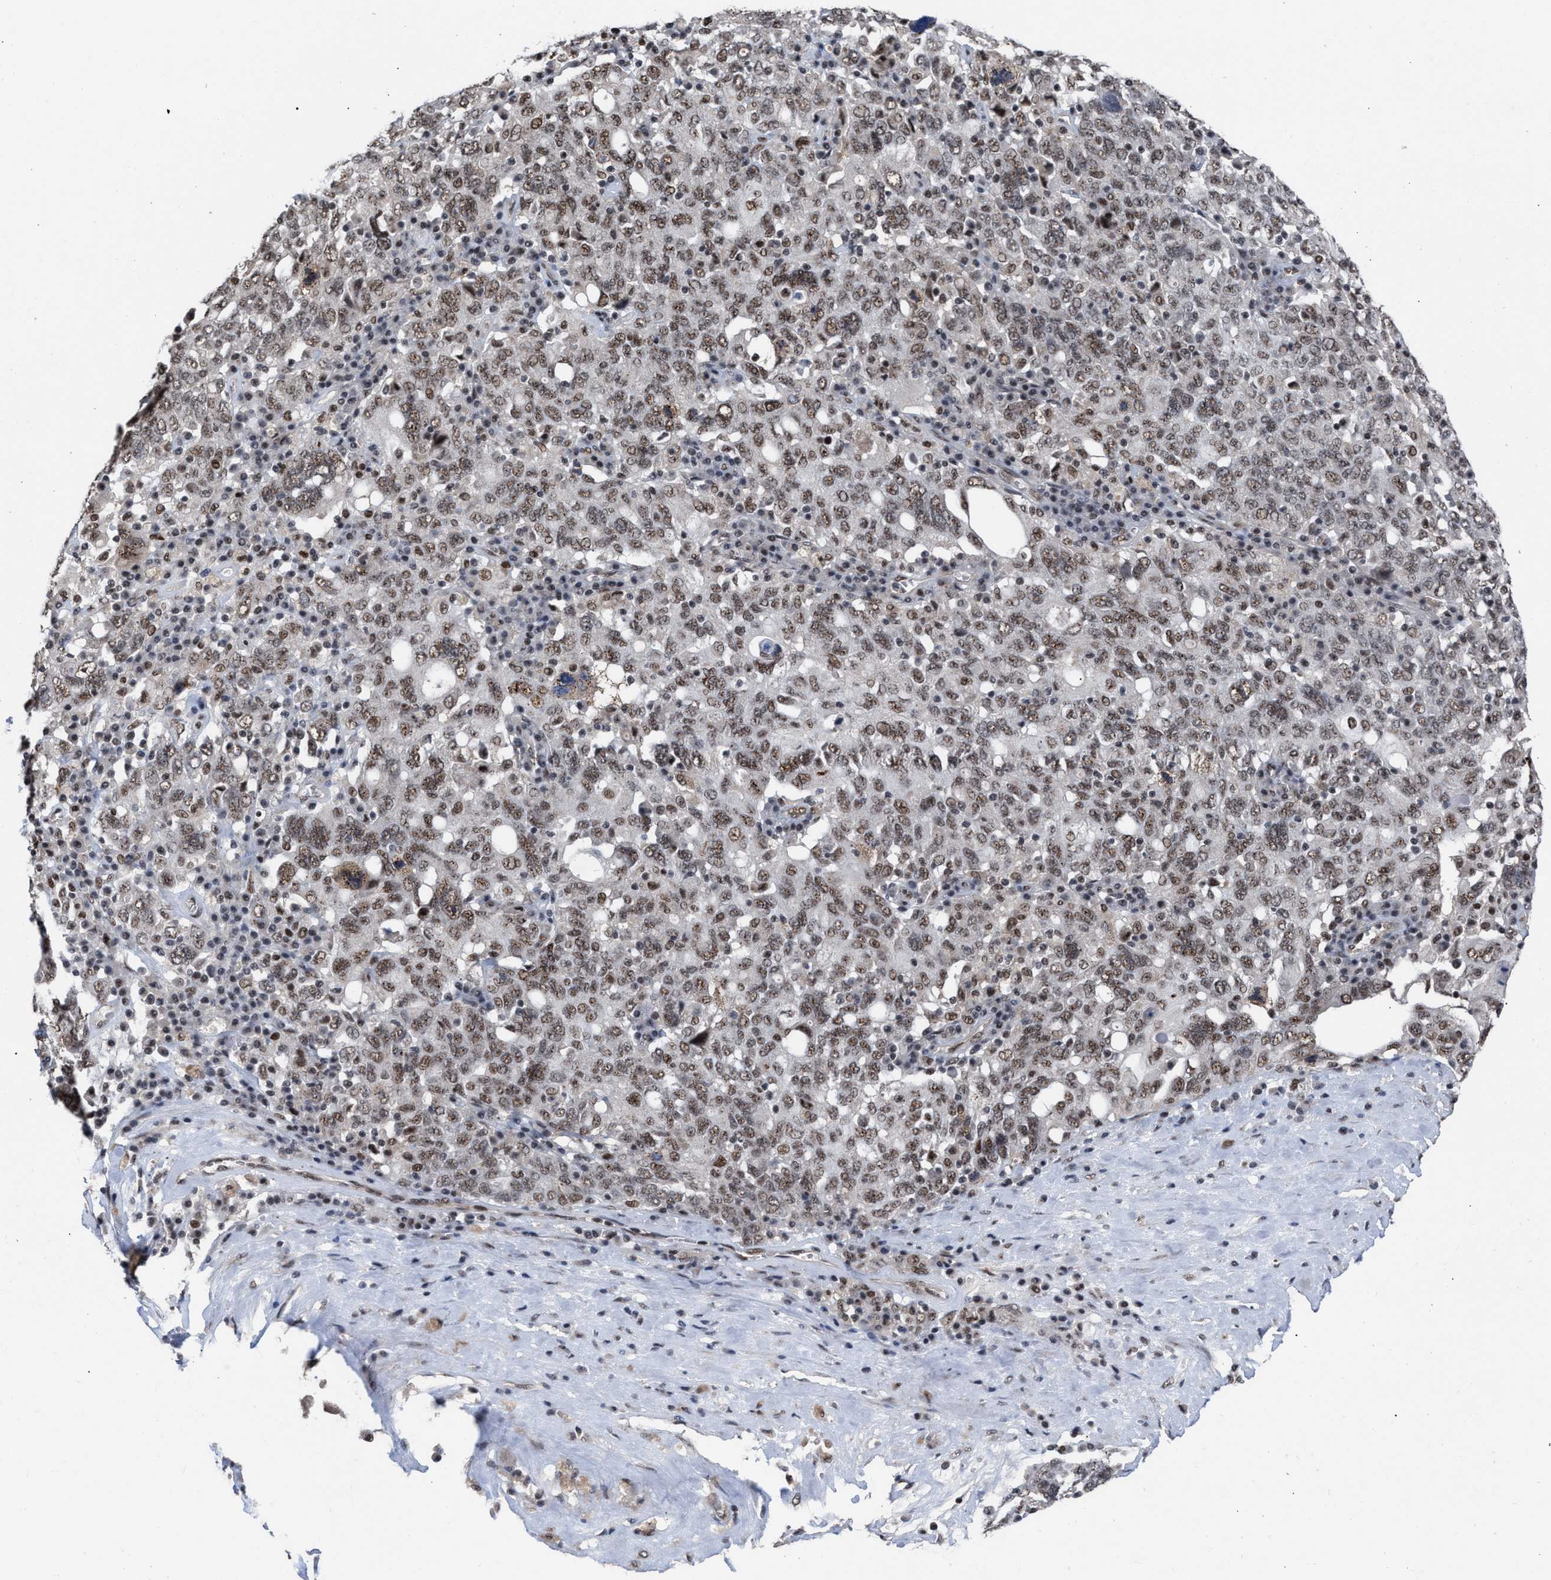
{"staining": {"intensity": "moderate", "quantity": ">75%", "location": "nuclear"}, "tissue": "ovarian cancer", "cell_type": "Tumor cells", "image_type": "cancer", "snomed": [{"axis": "morphology", "description": "Carcinoma, endometroid"}, {"axis": "topography", "description": "Ovary"}], "caption": "This is a histology image of immunohistochemistry (IHC) staining of ovarian cancer, which shows moderate staining in the nuclear of tumor cells.", "gene": "EIF4A3", "patient": {"sex": "female", "age": 62}}